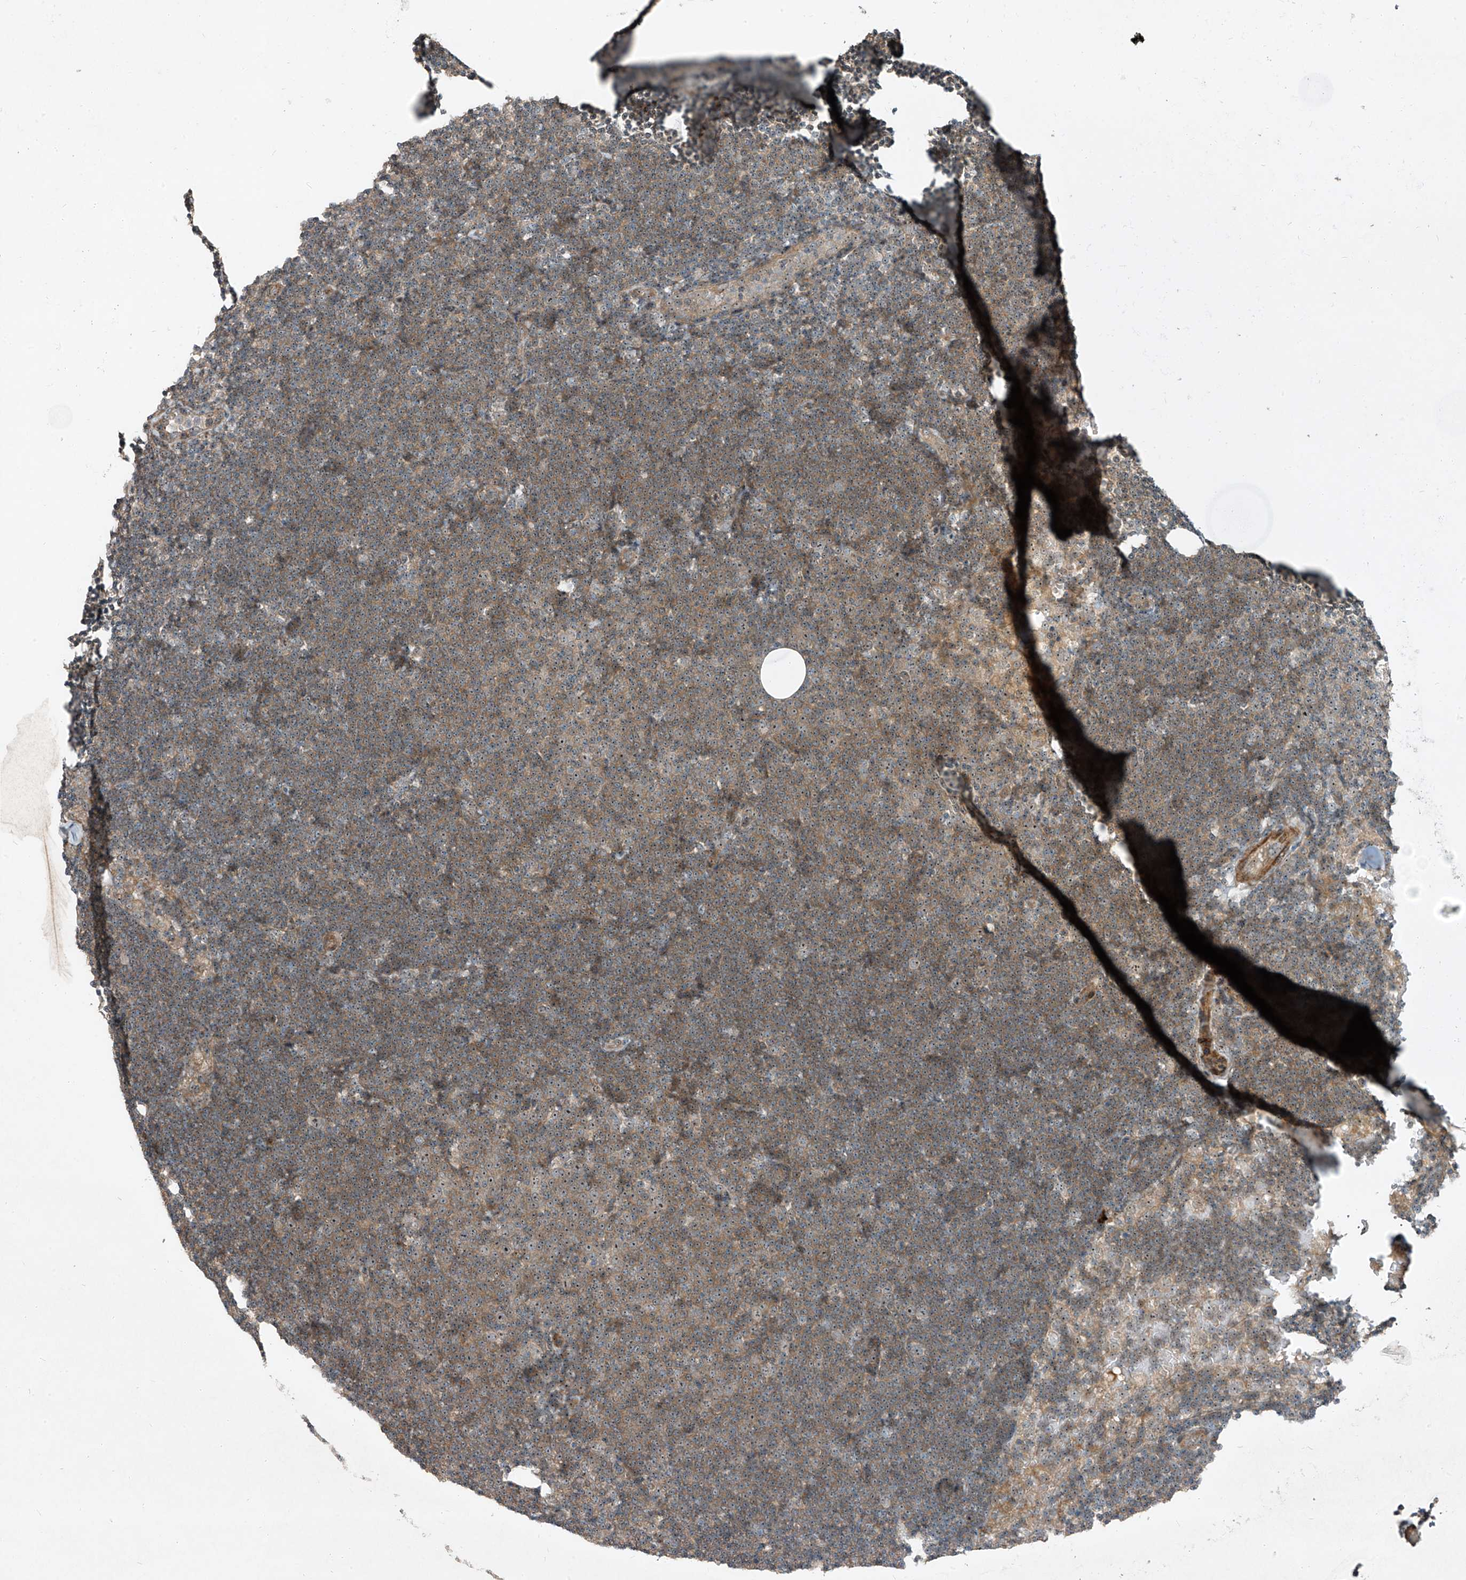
{"staining": {"intensity": "weak", "quantity": "25%-75%", "location": "cytoplasmic/membranous,nuclear"}, "tissue": "lymphoma", "cell_type": "Tumor cells", "image_type": "cancer", "snomed": [{"axis": "morphology", "description": "Malignant lymphoma, non-Hodgkin's type, Low grade"}, {"axis": "topography", "description": "Lymph node"}], "caption": "There is low levels of weak cytoplasmic/membranous and nuclear positivity in tumor cells of lymphoma, as demonstrated by immunohistochemical staining (brown color).", "gene": "PPCS", "patient": {"sex": "female", "age": 53}}